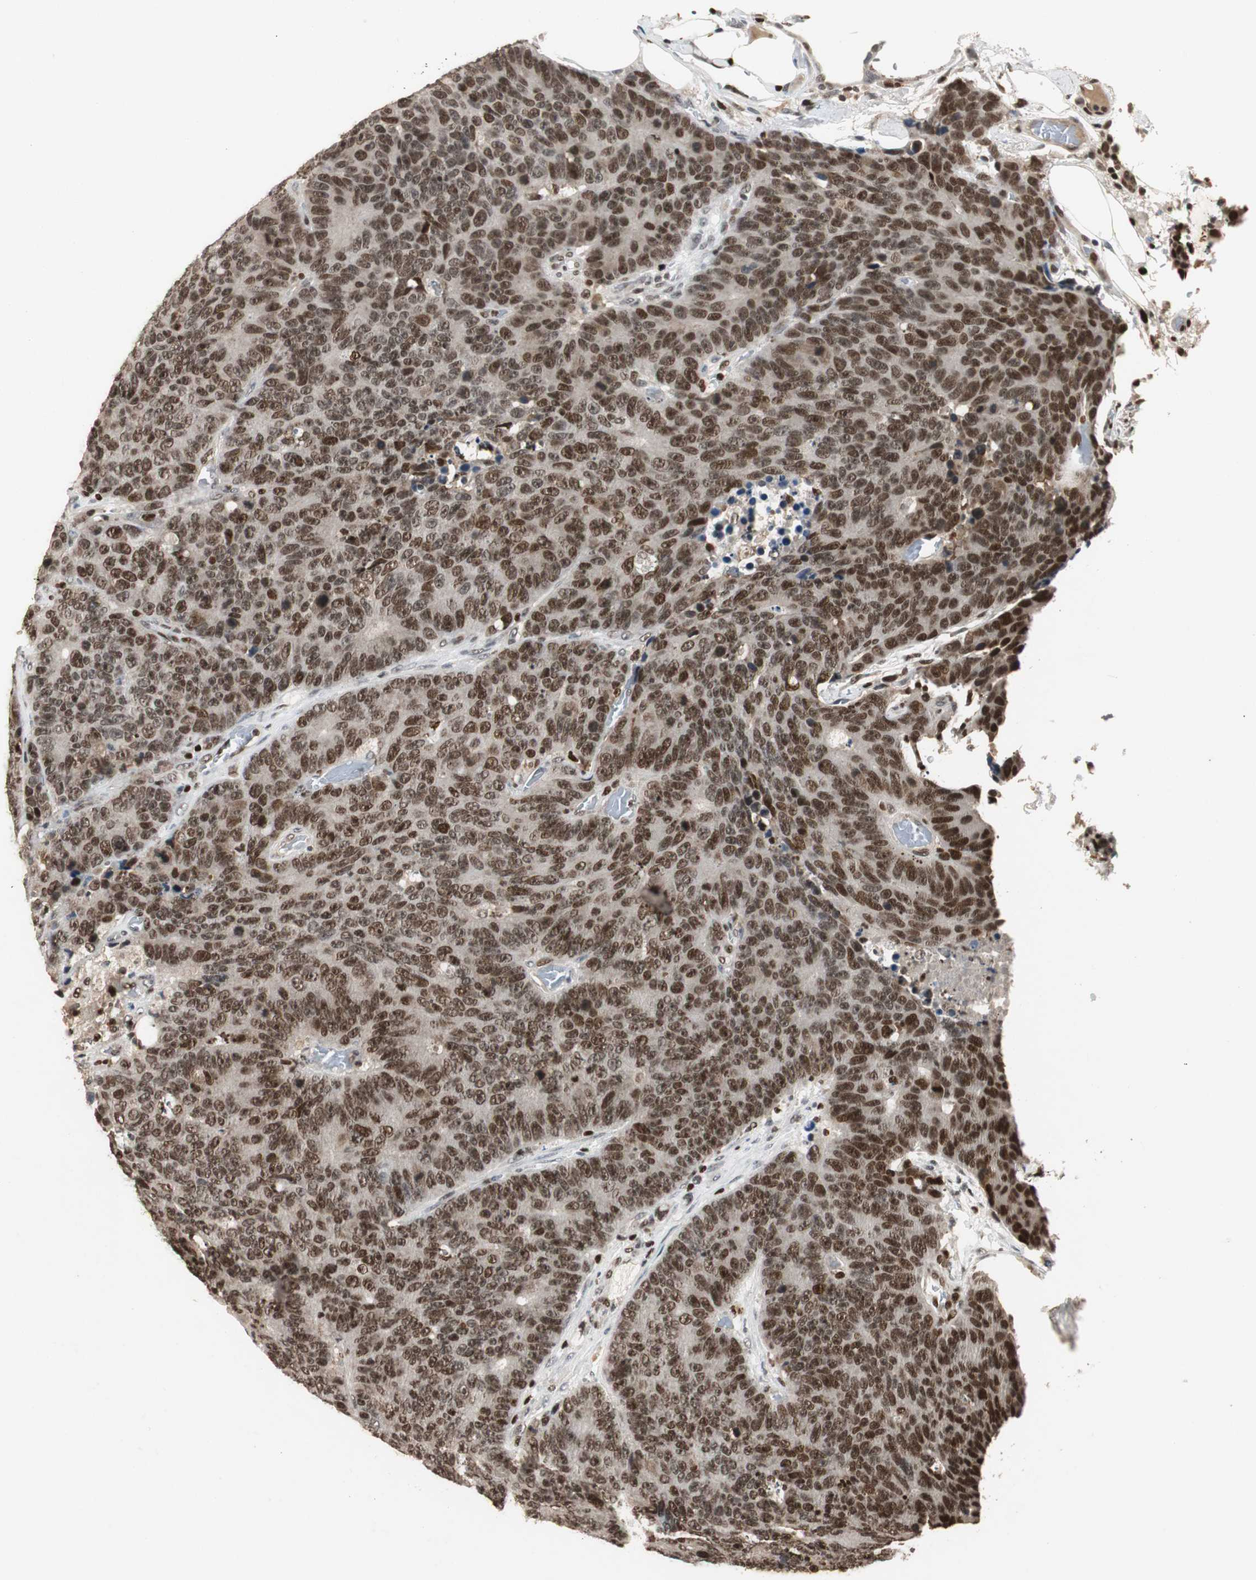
{"staining": {"intensity": "strong", "quantity": ">75%", "location": "nuclear"}, "tissue": "colorectal cancer", "cell_type": "Tumor cells", "image_type": "cancer", "snomed": [{"axis": "morphology", "description": "Adenocarcinoma, NOS"}, {"axis": "topography", "description": "Colon"}], "caption": "A micrograph of colorectal cancer stained for a protein displays strong nuclear brown staining in tumor cells.", "gene": "FEN1", "patient": {"sex": "female", "age": 86}}